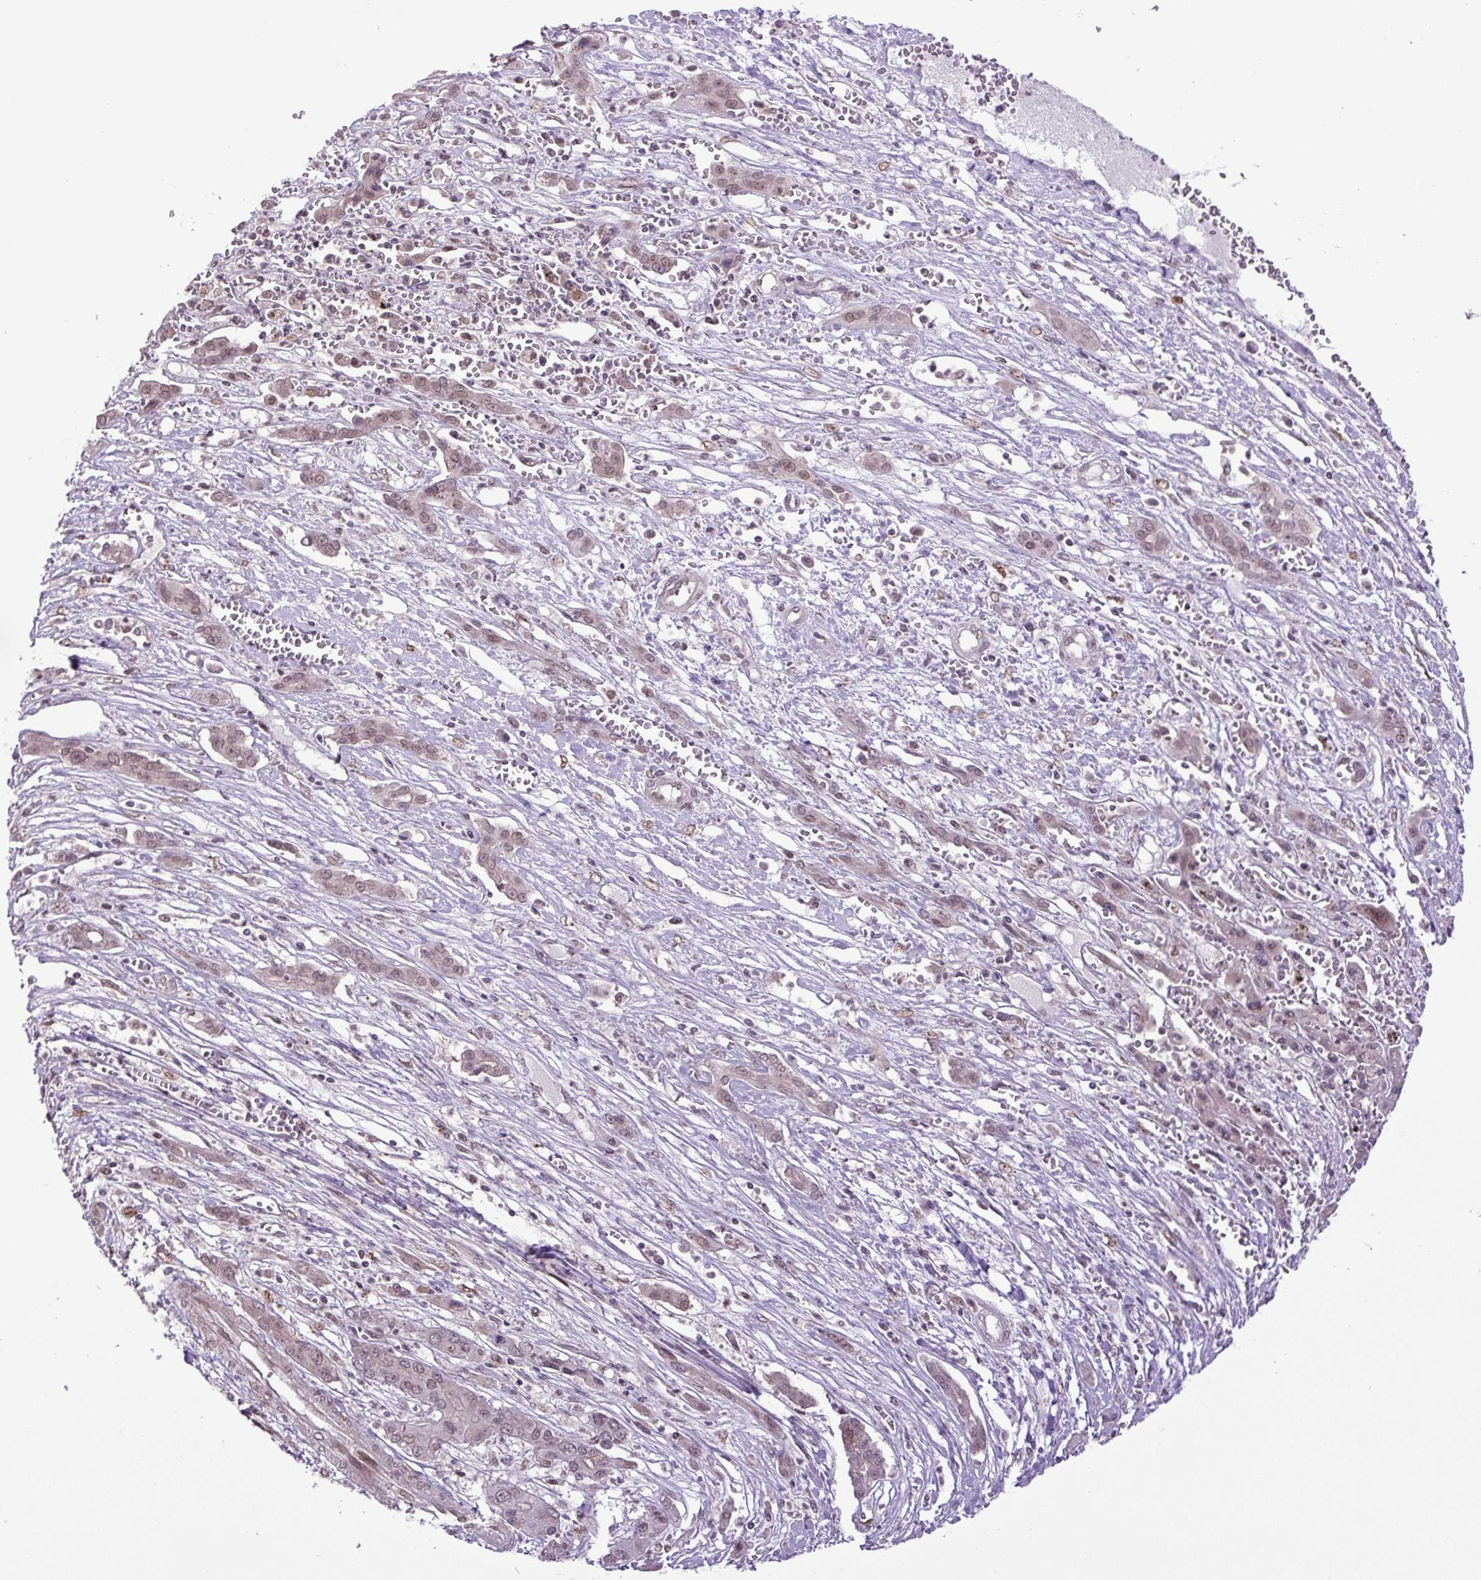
{"staining": {"intensity": "weak", "quantity": ">75%", "location": "nuclear"}, "tissue": "liver cancer", "cell_type": "Tumor cells", "image_type": "cancer", "snomed": [{"axis": "morphology", "description": "Cholangiocarcinoma"}, {"axis": "topography", "description": "Liver"}], "caption": "An image of liver cancer (cholangiocarcinoma) stained for a protein displays weak nuclear brown staining in tumor cells.", "gene": "KPNA1", "patient": {"sex": "male", "age": 67}}